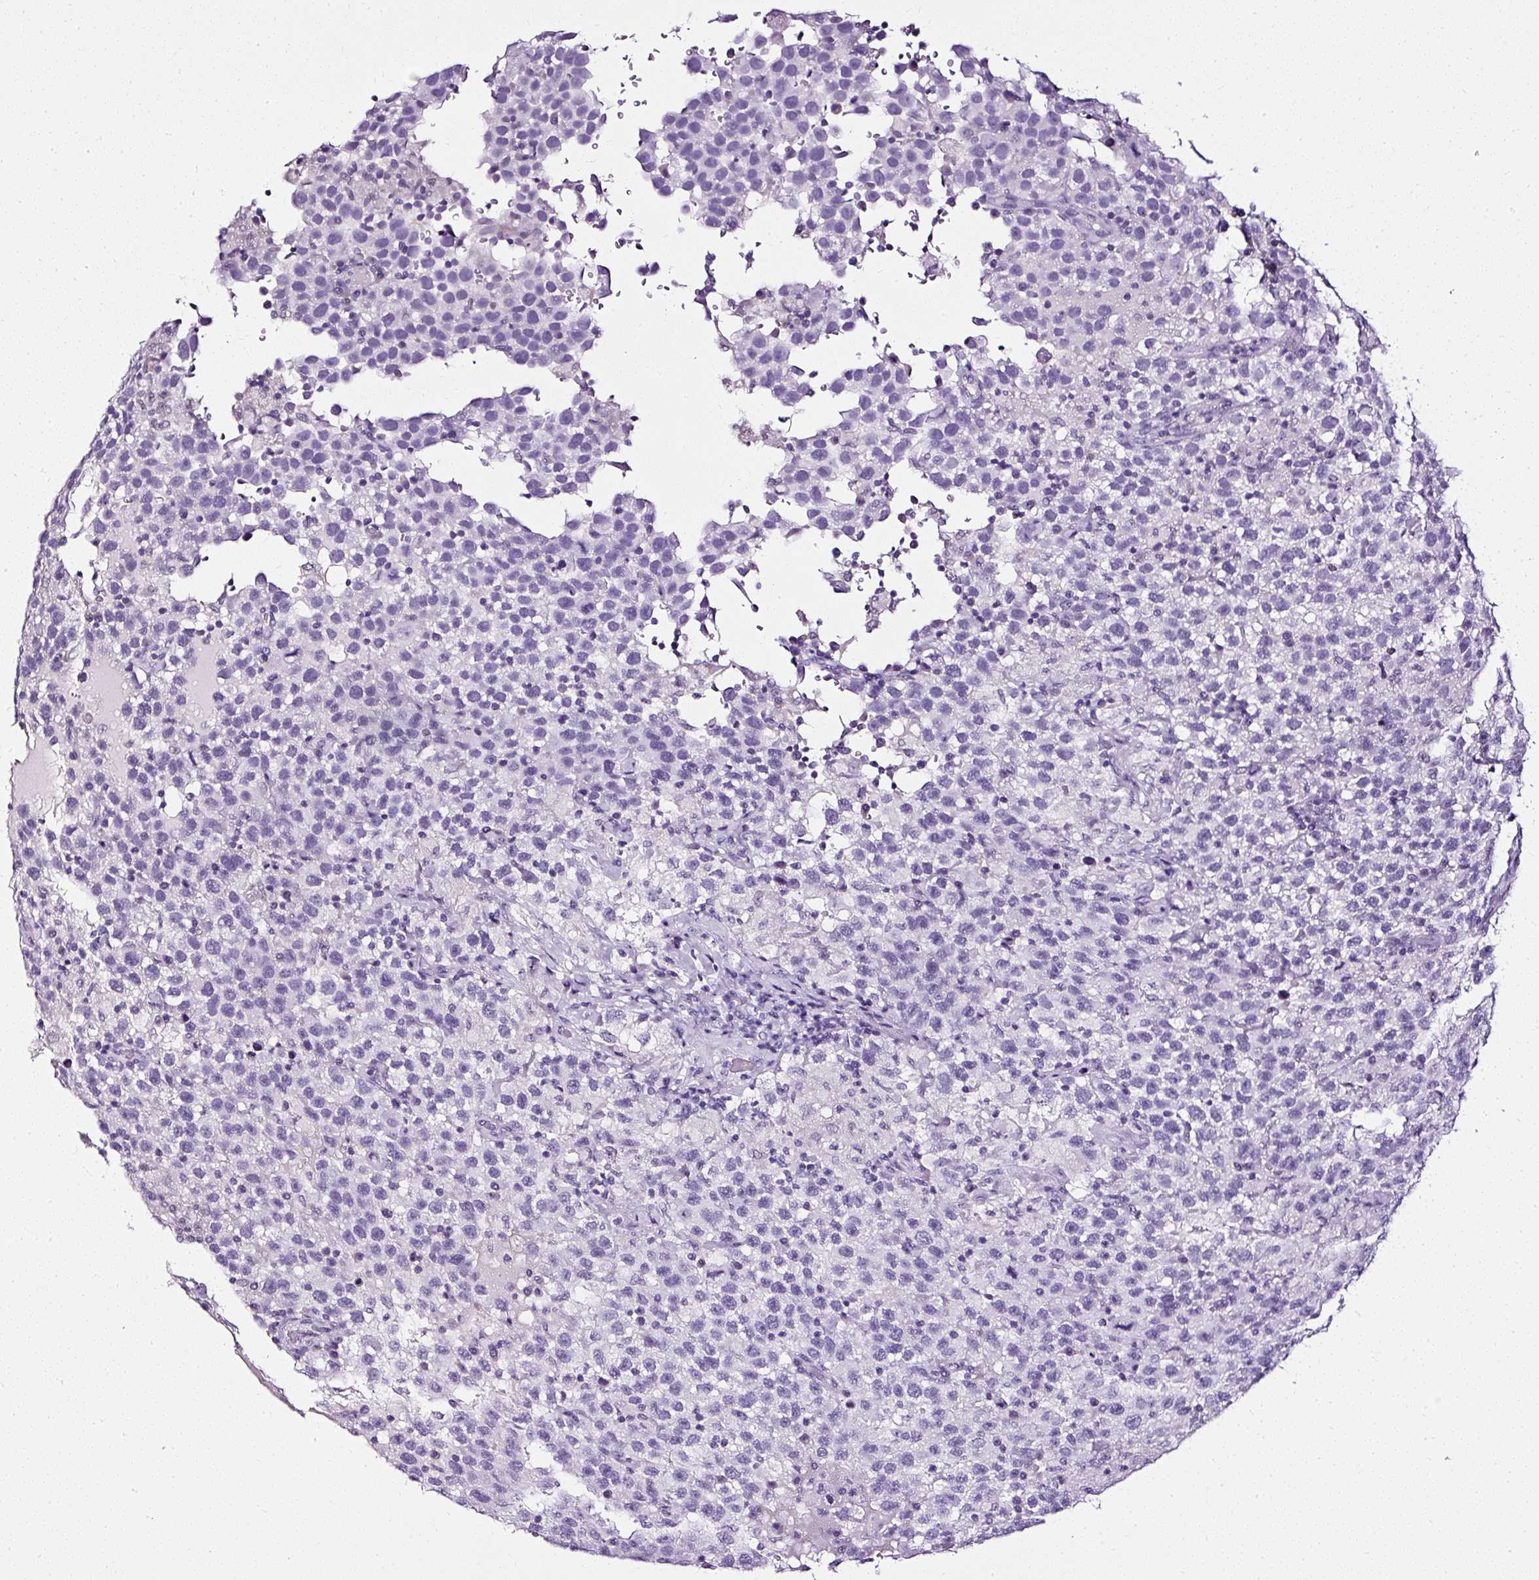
{"staining": {"intensity": "negative", "quantity": "none", "location": "none"}, "tissue": "testis cancer", "cell_type": "Tumor cells", "image_type": "cancer", "snomed": [{"axis": "morphology", "description": "Seminoma, NOS"}, {"axis": "topography", "description": "Testis"}], "caption": "Immunohistochemistry image of testis seminoma stained for a protein (brown), which demonstrates no expression in tumor cells. (DAB immunohistochemistry with hematoxylin counter stain).", "gene": "ATP2A1", "patient": {"sex": "male", "age": 41}}